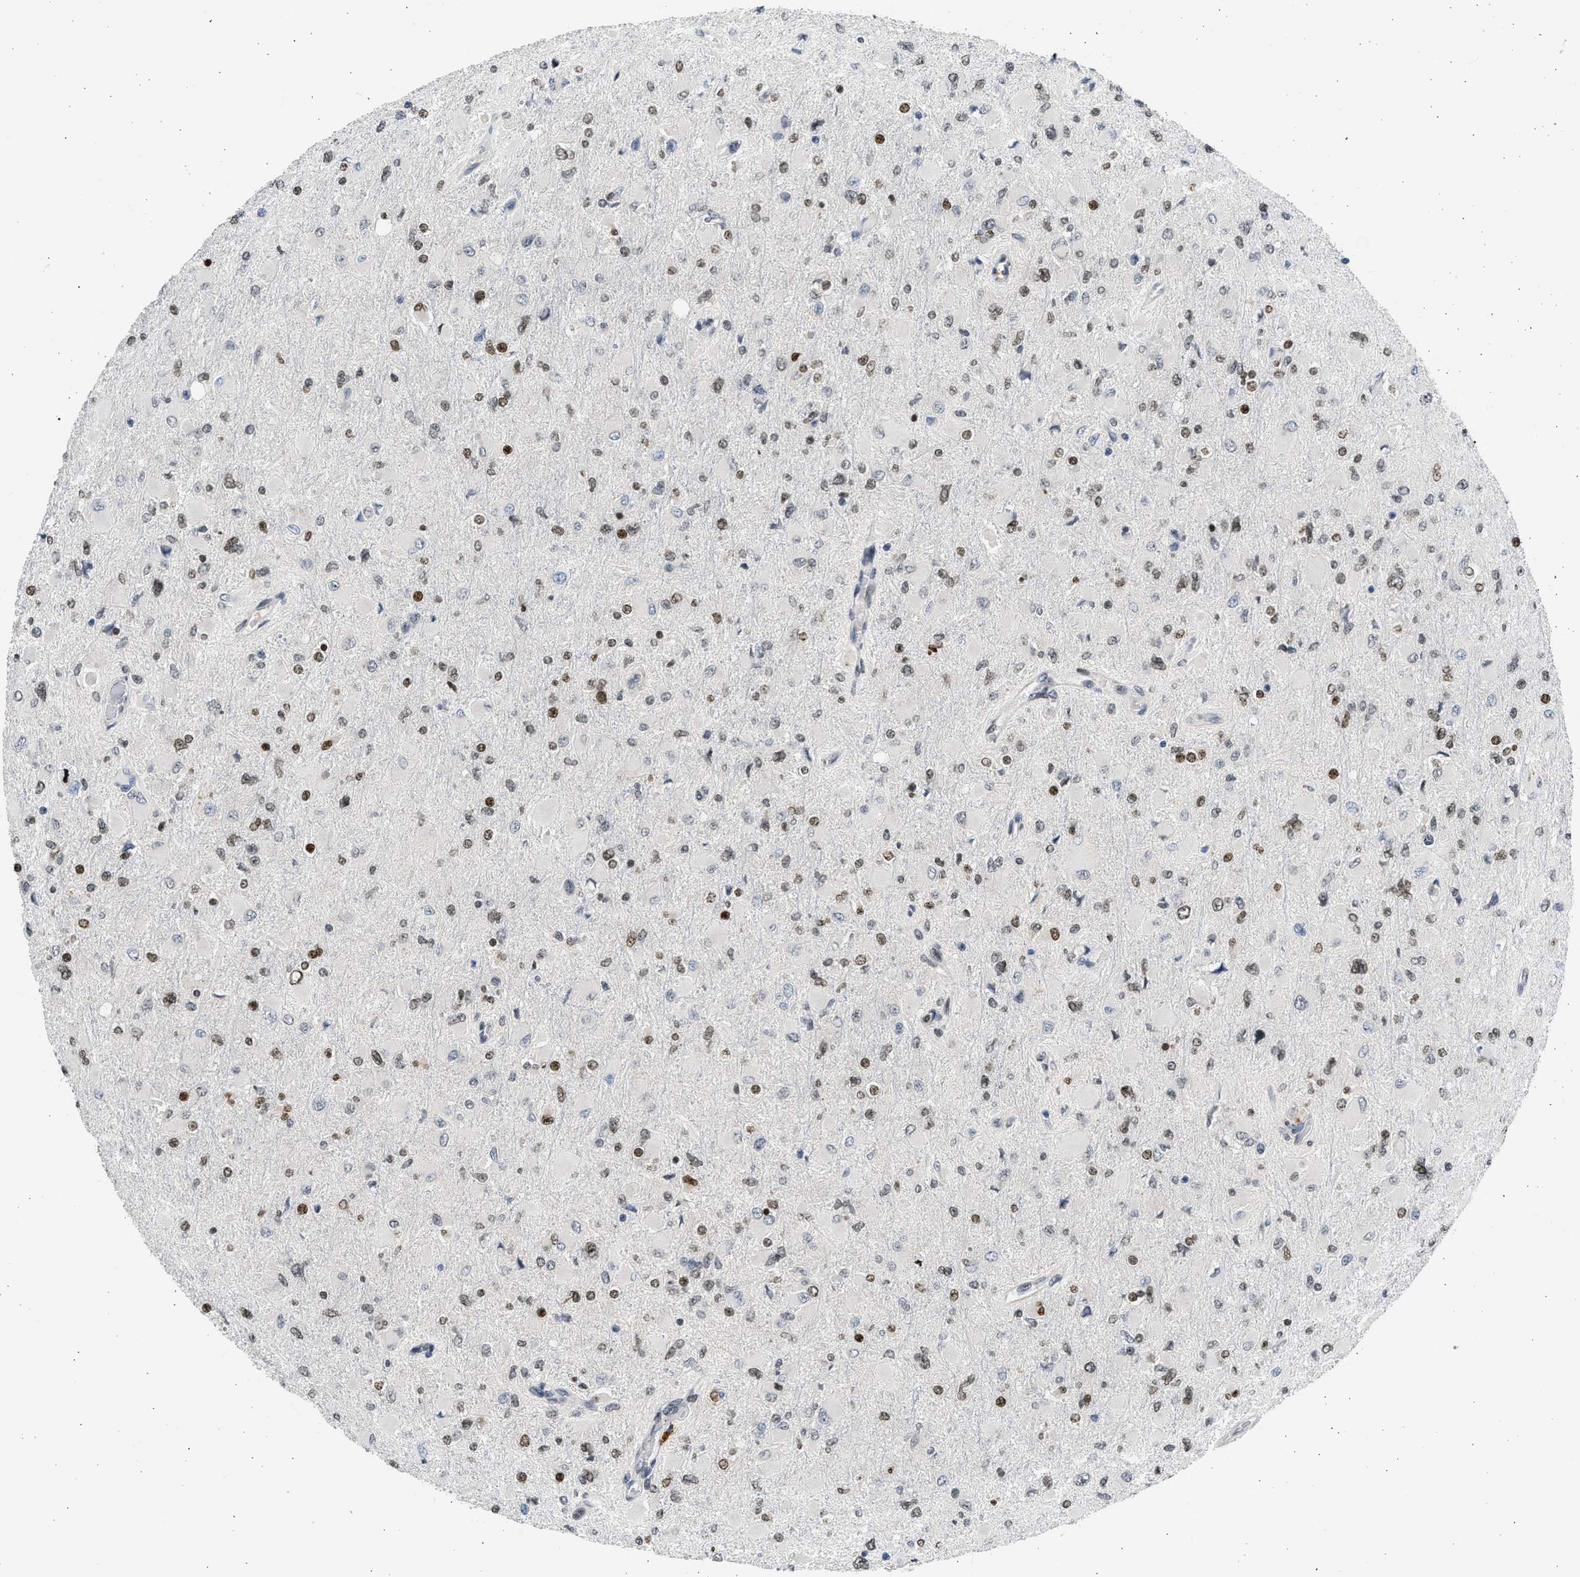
{"staining": {"intensity": "moderate", "quantity": ">75%", "location": "nuclear"}, "tissue": "glioma", "cell_type": "Tumor cells", "image_type": "cancer", "snomed": [{"axis": "morphology", "description": "Glioma, malignant, High grade"}, {"axis": "topography", "description": "Cerebral cortex"}], "caption": "DAB (3,3'-diaminobenzidine) immunohistochemical staining of glioma shows moderate nuclear protein staining in about >75% of tumor cells.", "gene": "HMGN3", "patient": {"sex": "female", "age": 36}}